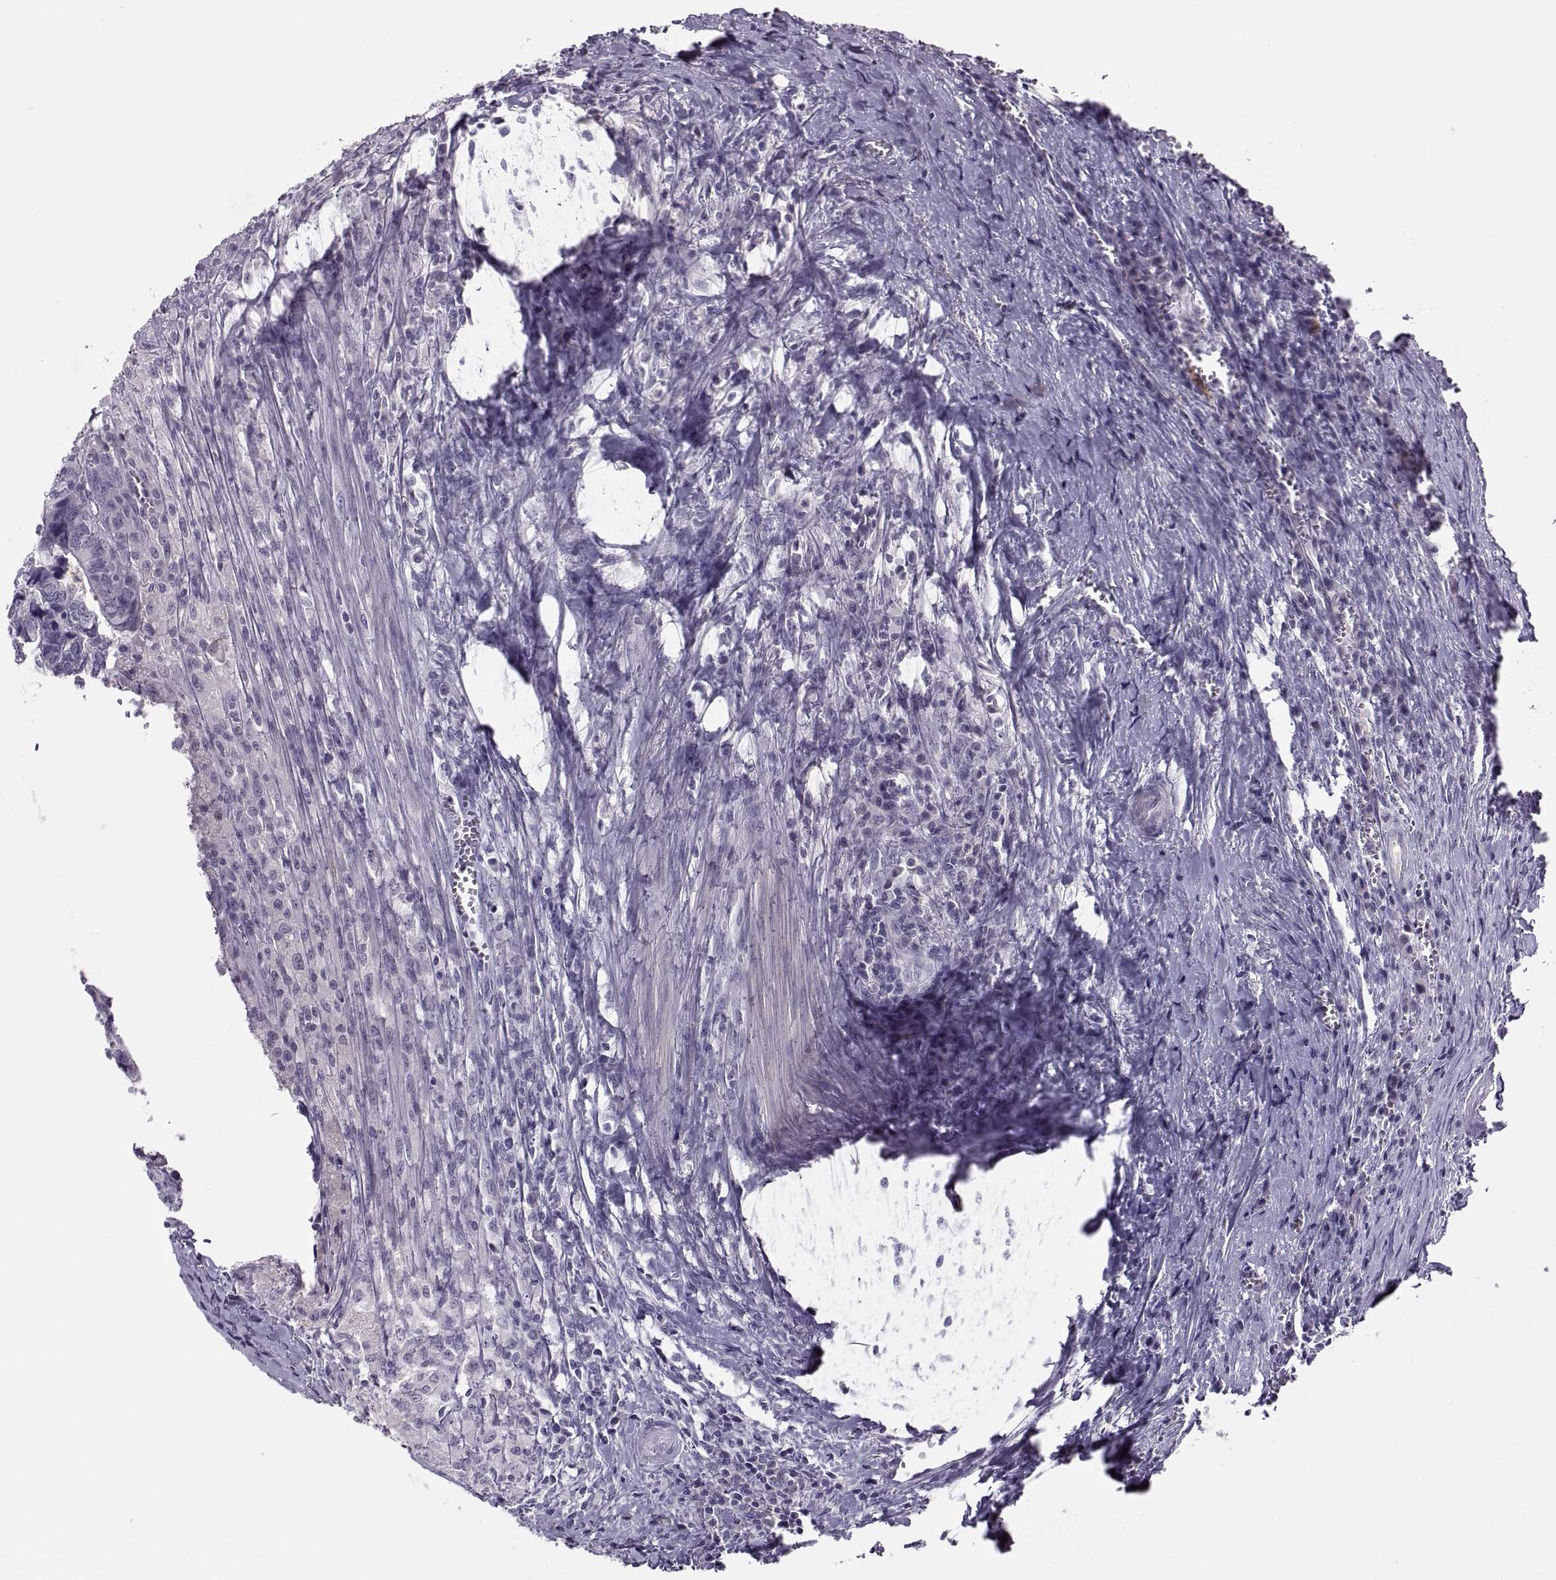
{"staining": {"intensity": "negative", "quantity": "none", "location": "none"}, "tissue": "colorectal cancer", "cell_type": "Tumor cells", "image_type": "cancer", "snomed": [{"axis": "morphology", "description": "Adenocarcinoma, NOS"}, {"axis": "topography", "description": "Colon"}], "caption": "Immunohistochemistry (IHC) photomicrograph of neoplastic tissue: human colorectal cancer (adenocarcinoma) stained with DAB (3,3'-diaminobenzidine) exhibits no significant protein expression in tumor cells. (DAB (3,3'-diaminobenzidine) immunohistochemistry (IHC), high magnification).", "gene": "CHCT1", "patient": {"sex": "female", "age": 82}}